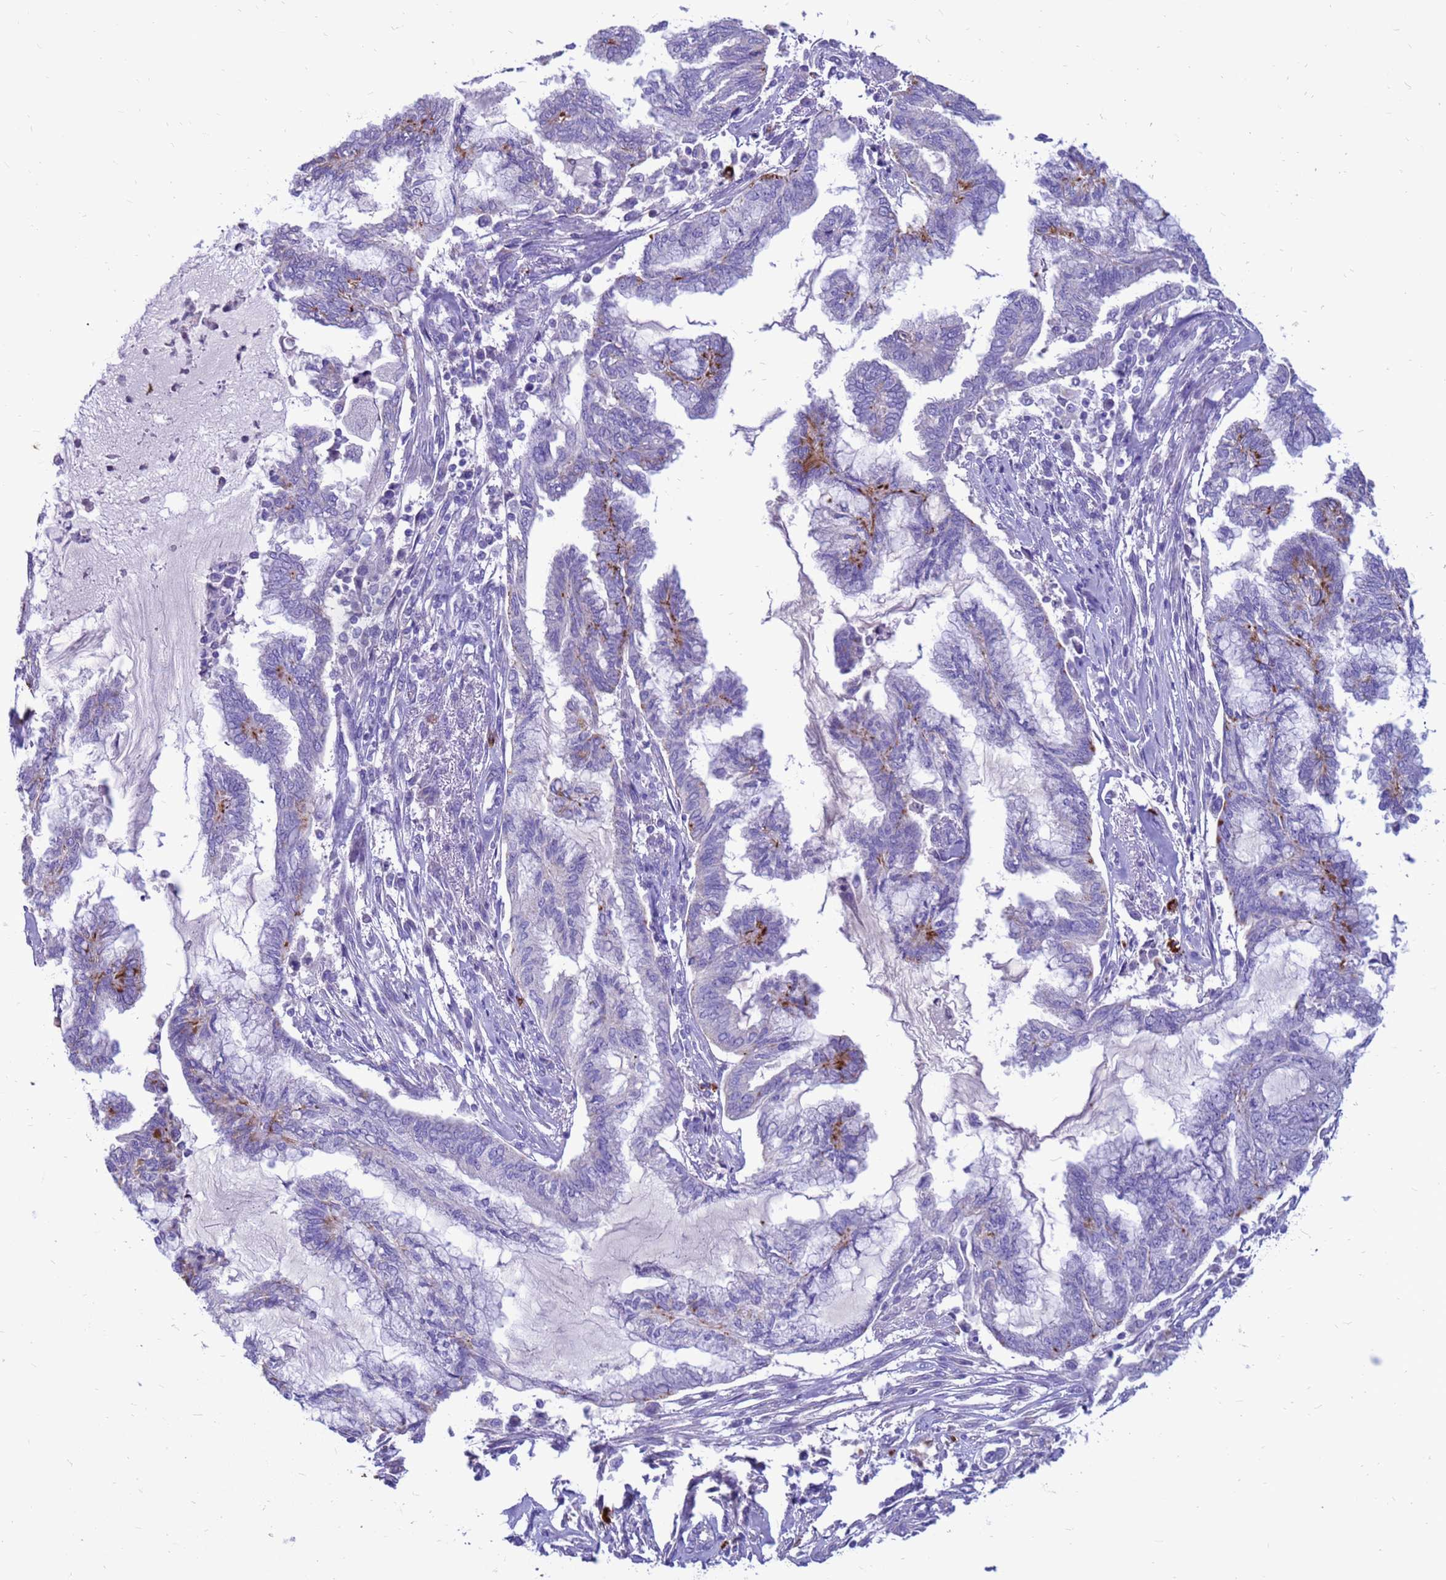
{"staining": {"intensity": "moderate", "quantity": "<25%", "location": "cytoplasmic/membranous"}, "tissue": "endometrial cancer", "cell_type": "Tumor cells", "image_type": "cancer", "snomed": [{"axis": "morphology", "description": "Adenocarcinoma, NOS"}, {"axis": "topography", "description": "Endometrium"}], "caption": "Immunohistochemistry of human endometrial cancer shows low levels of moderate cytoplasmic/membranous staining in about <25% of tumor cells.", "gene": "PDE10A", "patient": {"sex": "female", "age": 86}}